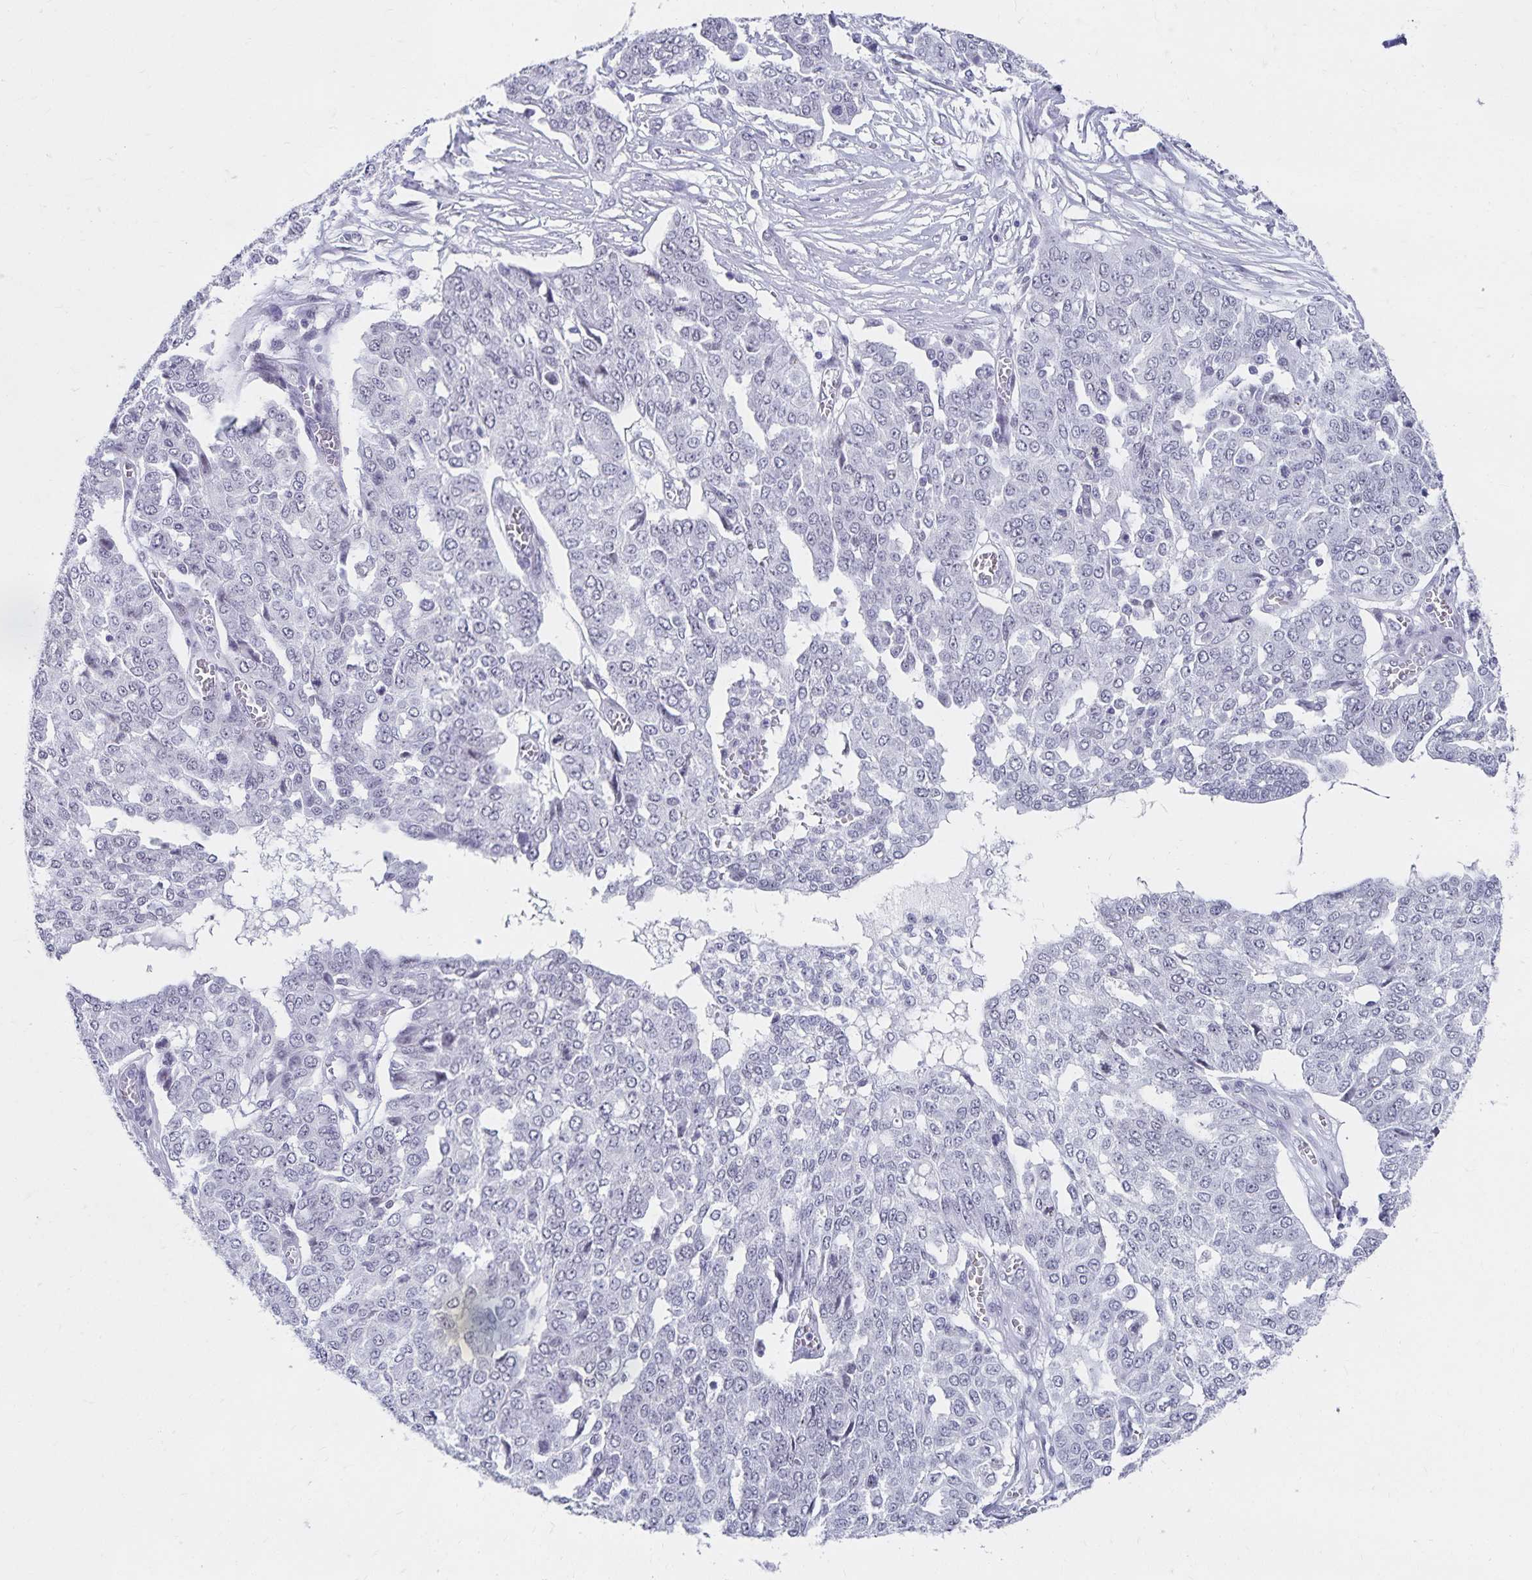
{"staining": {"intensity": "negative", "quantity": "none", "location": "none"}, "tissue": "ovarian cancer", "cell_type": "Tumor cells", "image_type": "cancer", "snomed": [{"axis": "morphology", "description": "Cystadenocarcinoma, serous, NOS"}, {"axis": "topography", "description": "Soft tissue"}, {"axis": "topography", "description": "Ovary"}], "caption": "A photomicrograph of ovarian serous cystadenocarcinoma stained for a protein reveals no brown staining in tumor cells.", "gene": "C20orf85", "patient": {"sex": "female", "age": 57}}